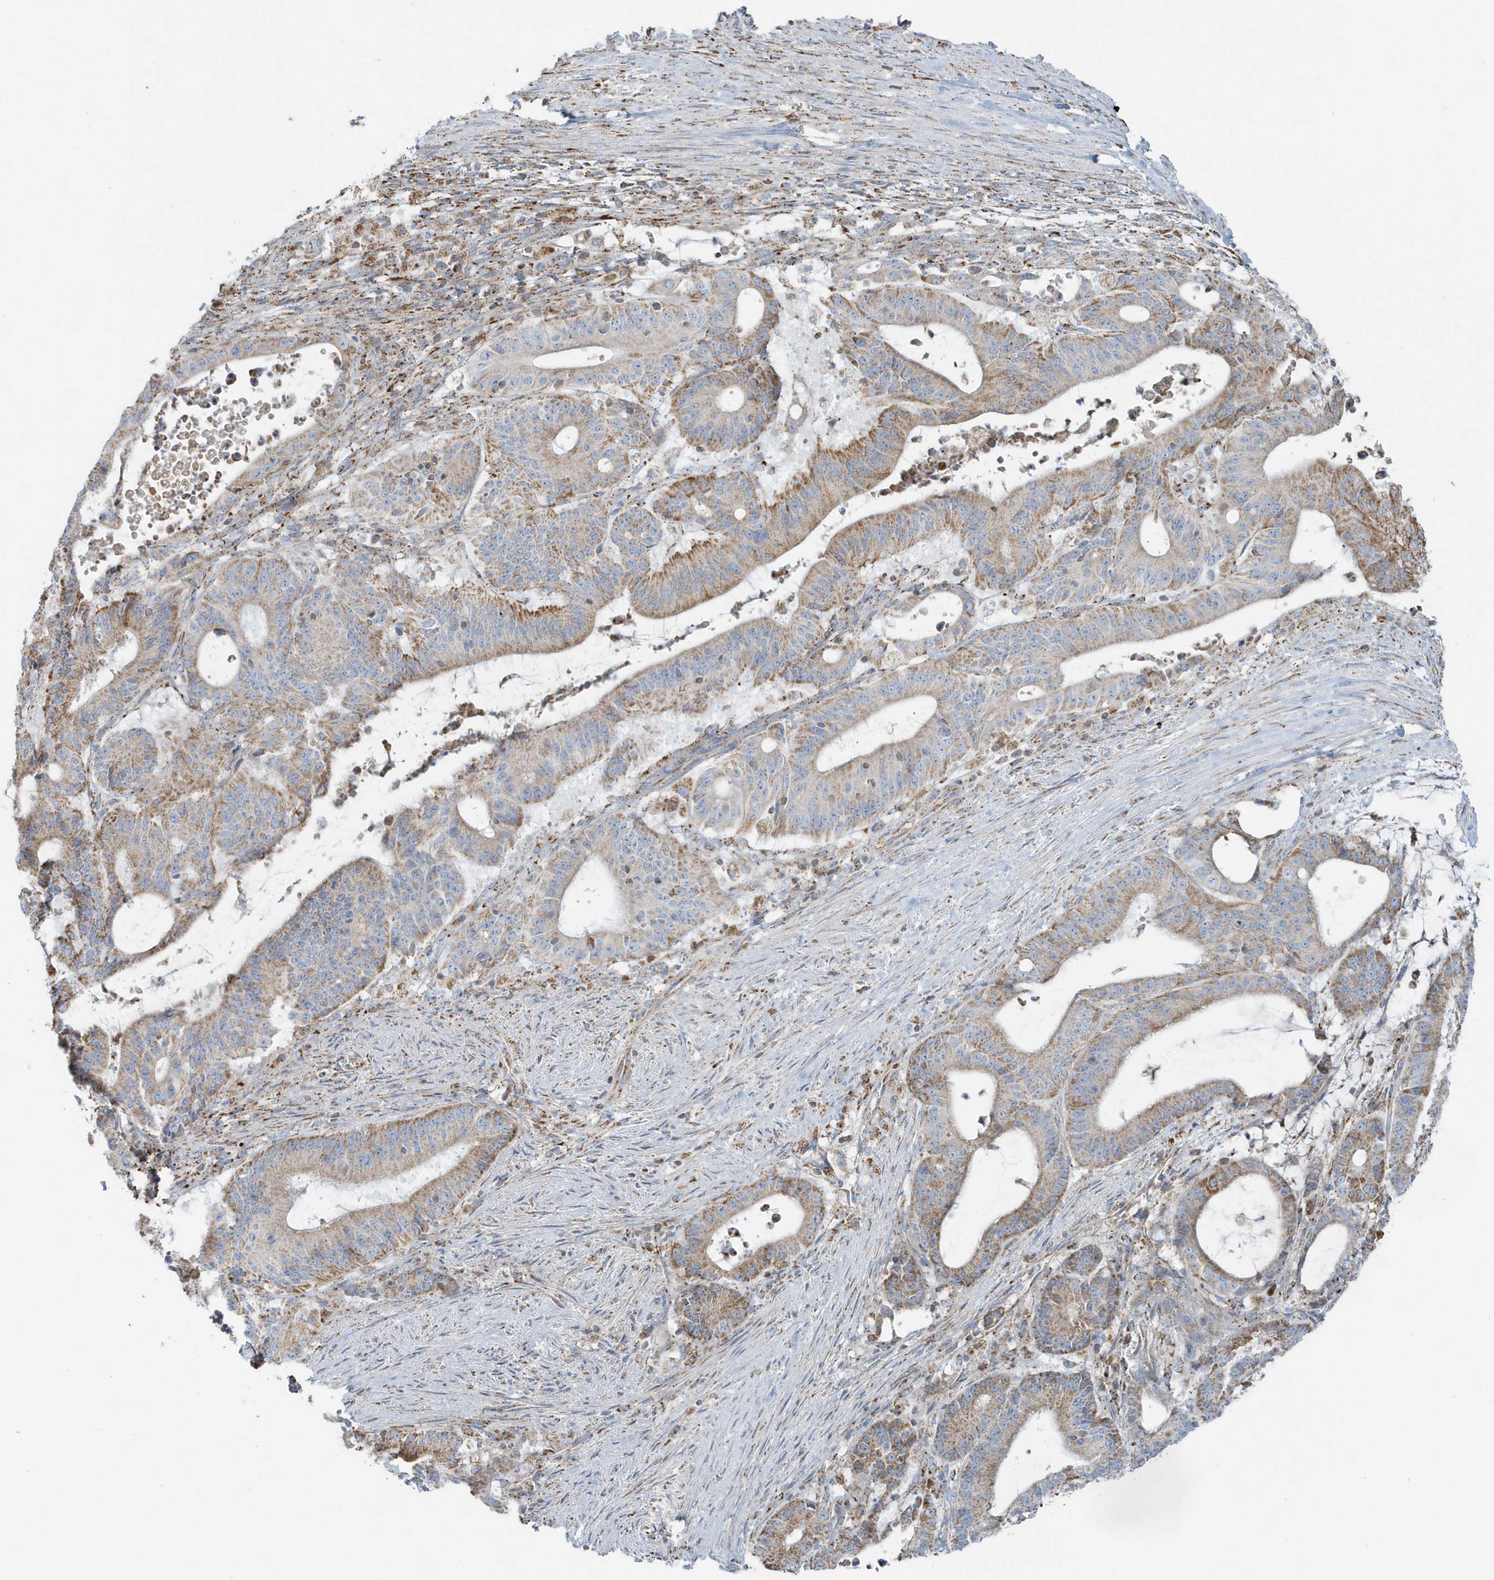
{"staining": {"intensity": "moderate", "quantity": ">75%", "location": "cytoplasmic/membranous"}, "tissue": "liver cancer", "cell_type": "Tumor cells", "image_type": "cancer", "snomed": [{"axis": "morphology", "description": "Normal tissue, NOS"}, {"axis": "morphology", "description": "Cholangiocarcinoma"}, {"axis": "topography", "description": "Liver"}, {"axis": "topography", "description": "Peripheral nerve tissue"}], "caption": "Brown immunohistochemical staining in human liver cancer (cholangiocarcinoma) displays moderate cytoplasmic/membranous expression in about >75% of tumor cells. Using DAB (3,3'-diaminobenzidine) (brown) and hematoxylin (blue) stains, captured at high magnification using brightfield microscopy.", "gene": "RAB11FIP3", "patient": {"sex": "female", "age": 73}}